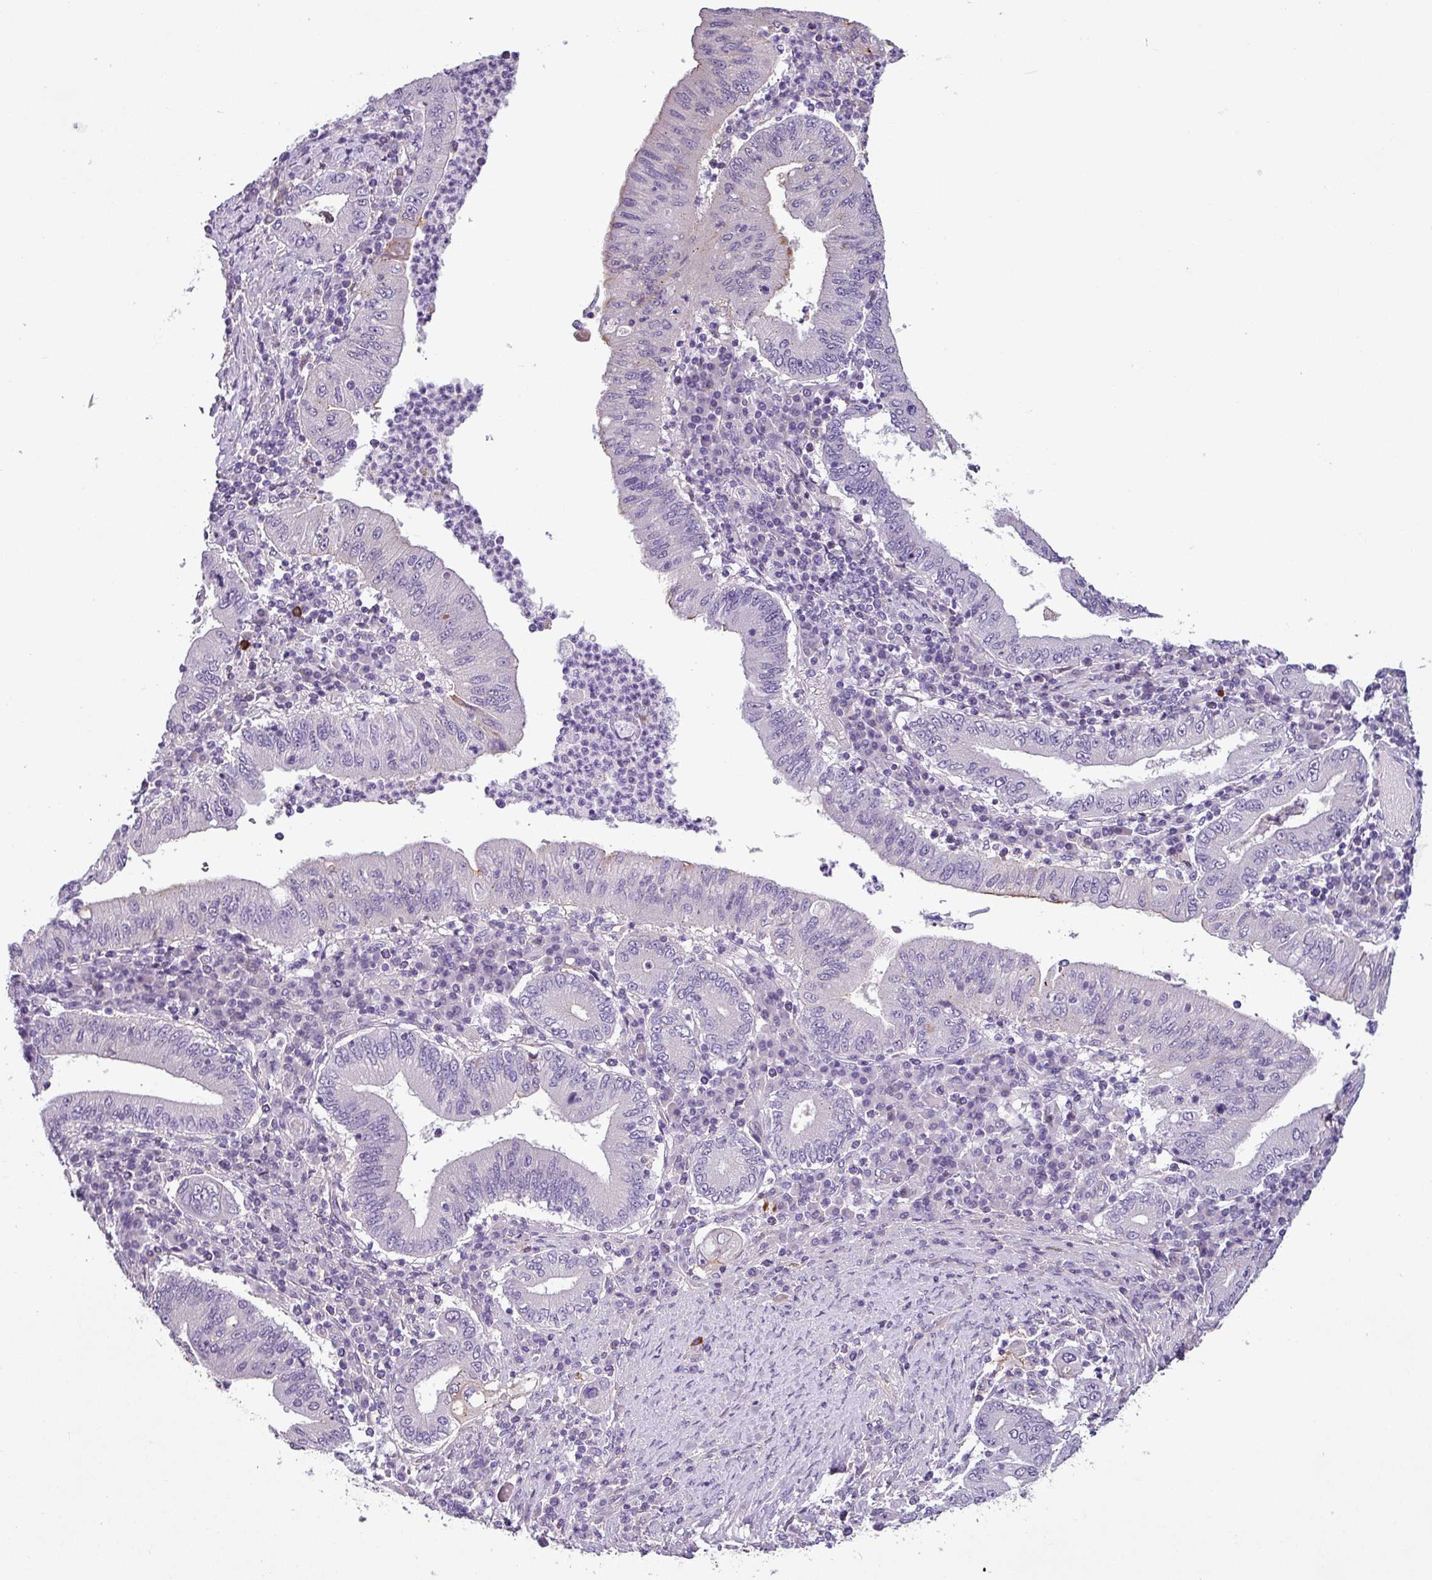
{"staining": {"intensity": "negative", "quantity": "none", "location": "none"}, "tissue": "stomach cancer", "cell_type": "Tumor cells", "image_type": "cancer", "snomed": [{"axis": "morphology", "description": "Normal tissue, NOS"}, {"axis": "morphology", "description": "Adenocarcinoma, NOS"}, {"axis": "topography", "description": "Esophagus"}, {"axis": "topography", "description": "Stomach, upper"}, {"axis": "topography", "description": "Peripheral nerve tissue"}], "caption": "Immunohistochemistry of human adenocarcinoma (stomach) shows no positivity in tumor cells. Nuclei are stained in blue.", "gene": "TMEM178B", "patient": {"sex": "male", "age": 62}}